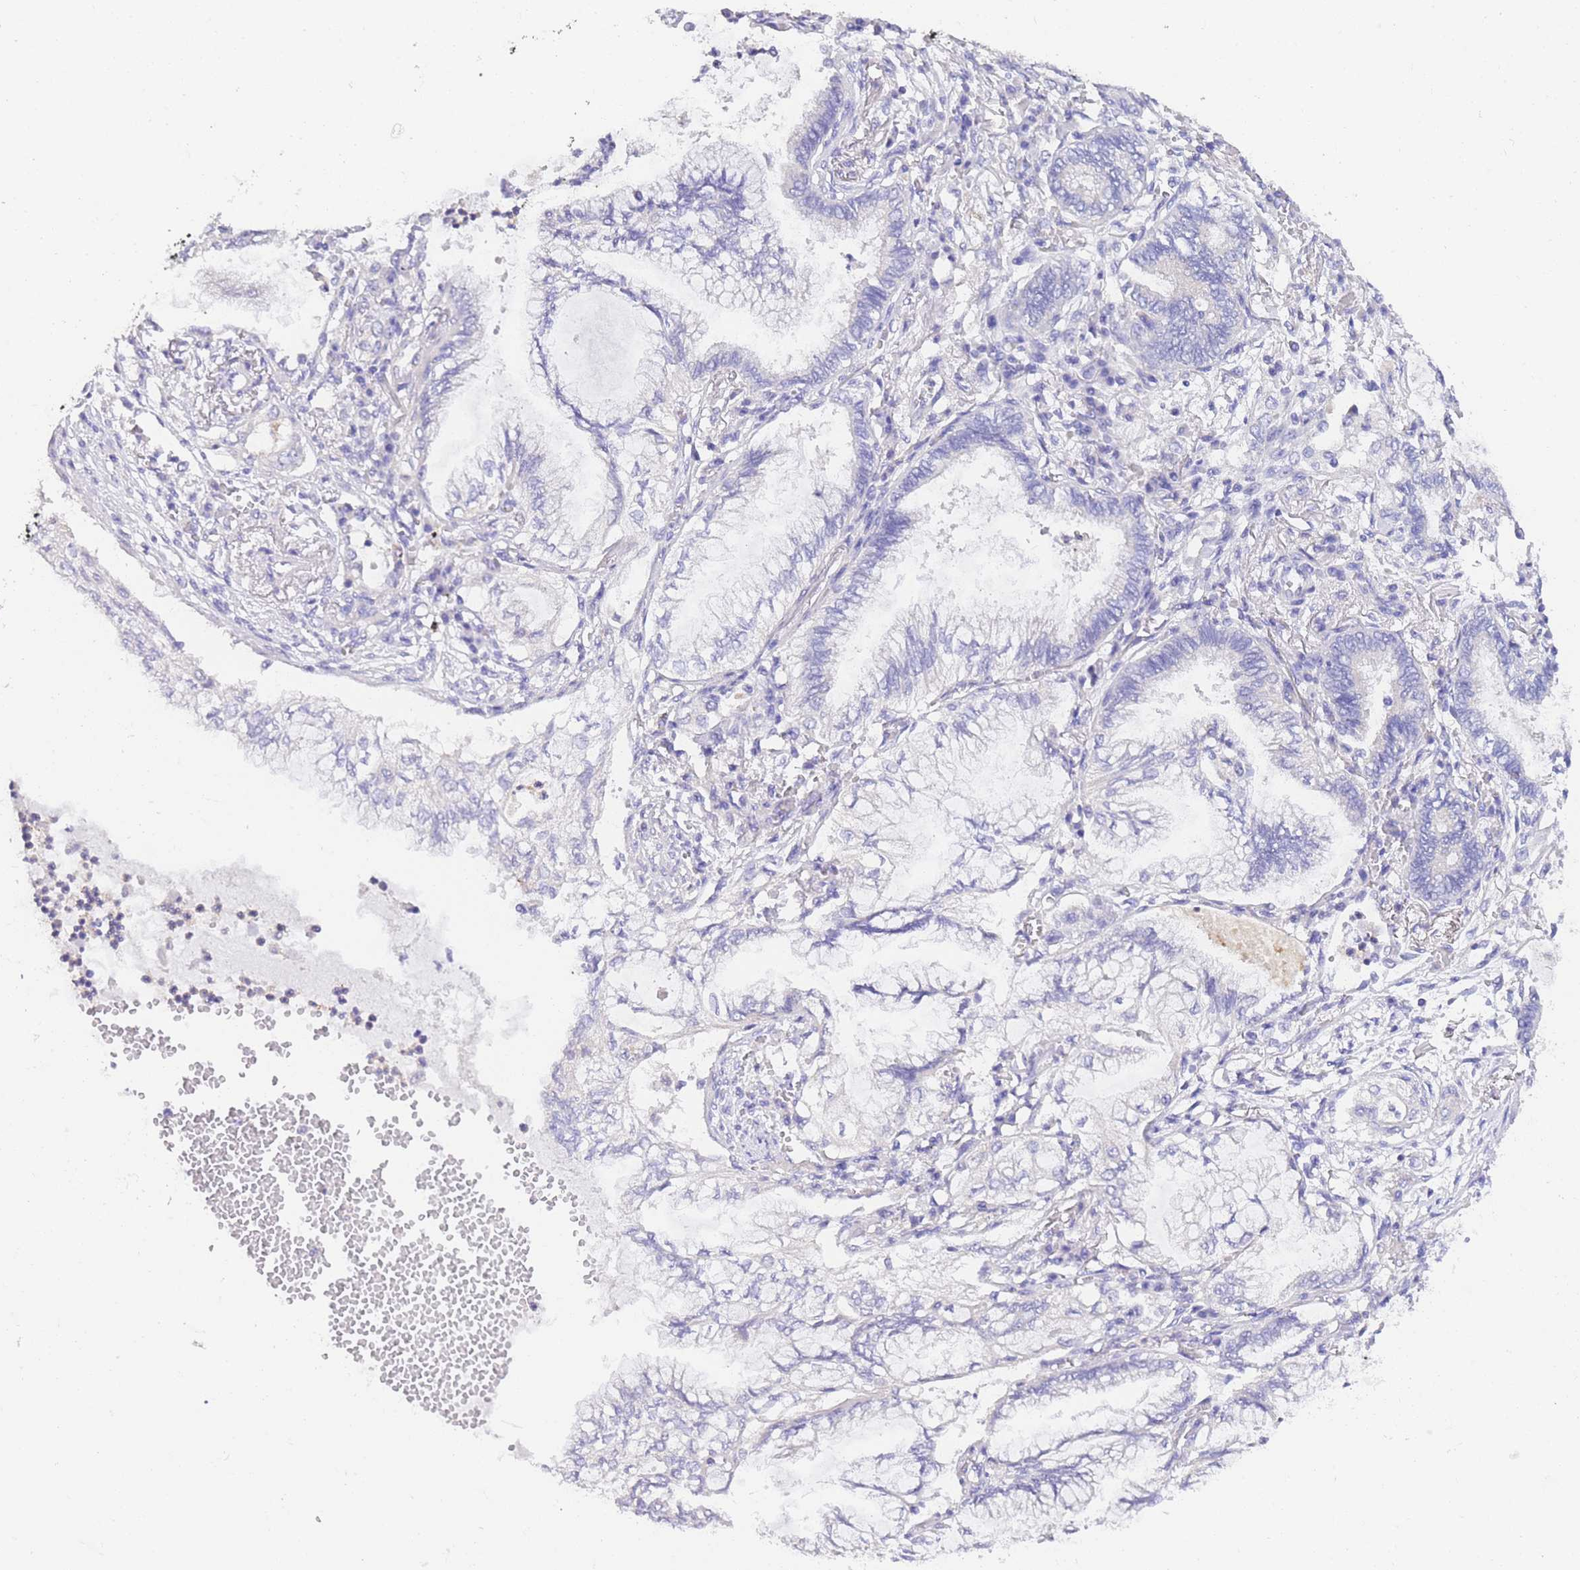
{"staining": {"intensity": "negative", "quantity": "none", "location": "none"}, "tissue": "lung cancer", "cell_type": "Tumor cells", "image_type": "cancer", "snomed": [{"axis": "morphology", "description": "Adenocarcinoma, NOS"}, {"axis": "topography", "description": "Lung"}], "caption": "Lung cancer (adenocarcinoma) was stained to show a protein in brown. There is no significant staining in tumor cells. (Immunohistochemistry, brightfield microscopy, high magnification).", "gene": "EPN2", "patient": {"sex": "female", "age": 70}}